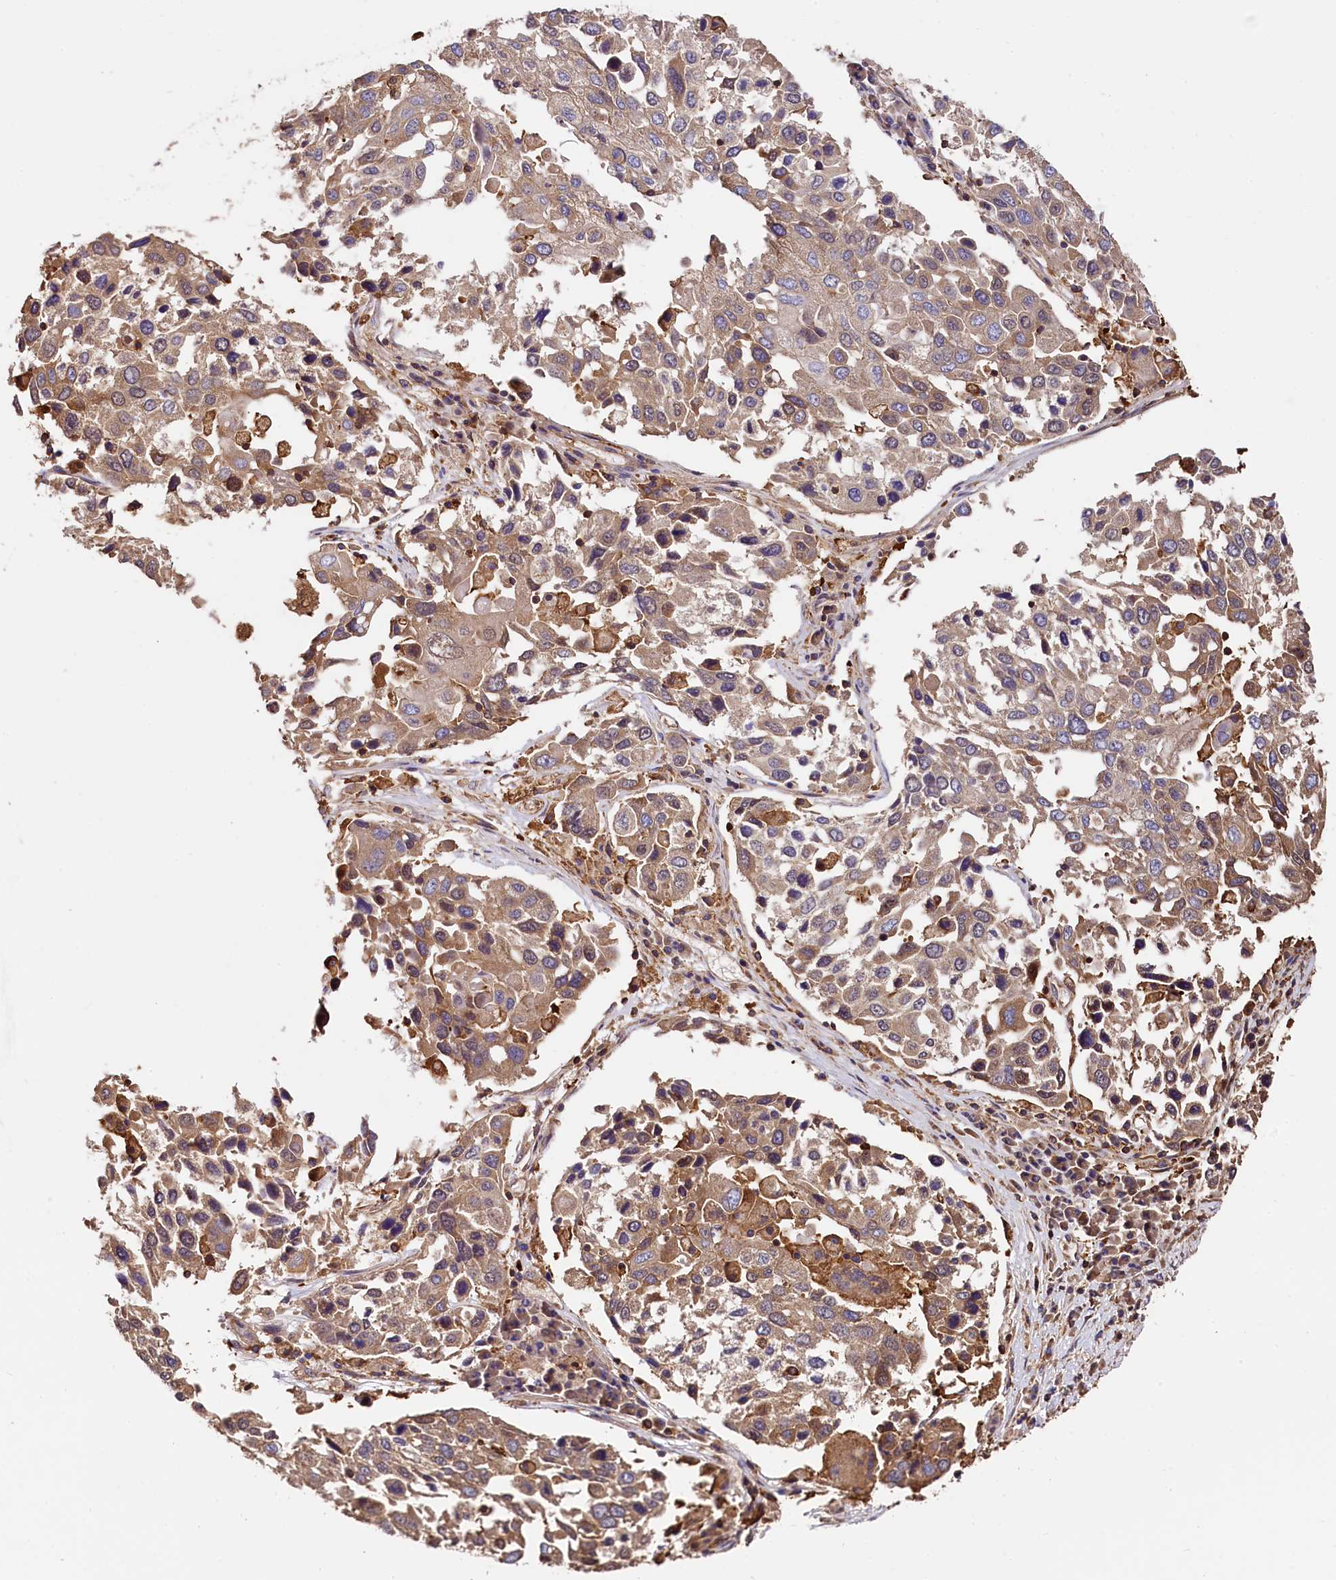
{"staining": {"intensity": "weak", "quantity": ">75%", "location": "cytoplasmic/membranous"}, "tissue": "lung cancer", "cell_type": "Tumor cells", "image_type": "cancer", "snomed": [{"axis": "morphology", "description": "Squamous cell carcinoma, NOS"}, {"axis": "topography", "description": "Lung"}], "caption": "Human lung cancer stained with a protein marker demonstrates weak staining in tumor cells.", "gene": "RARS2", "patient": {"sex": "male", "age": 65}}